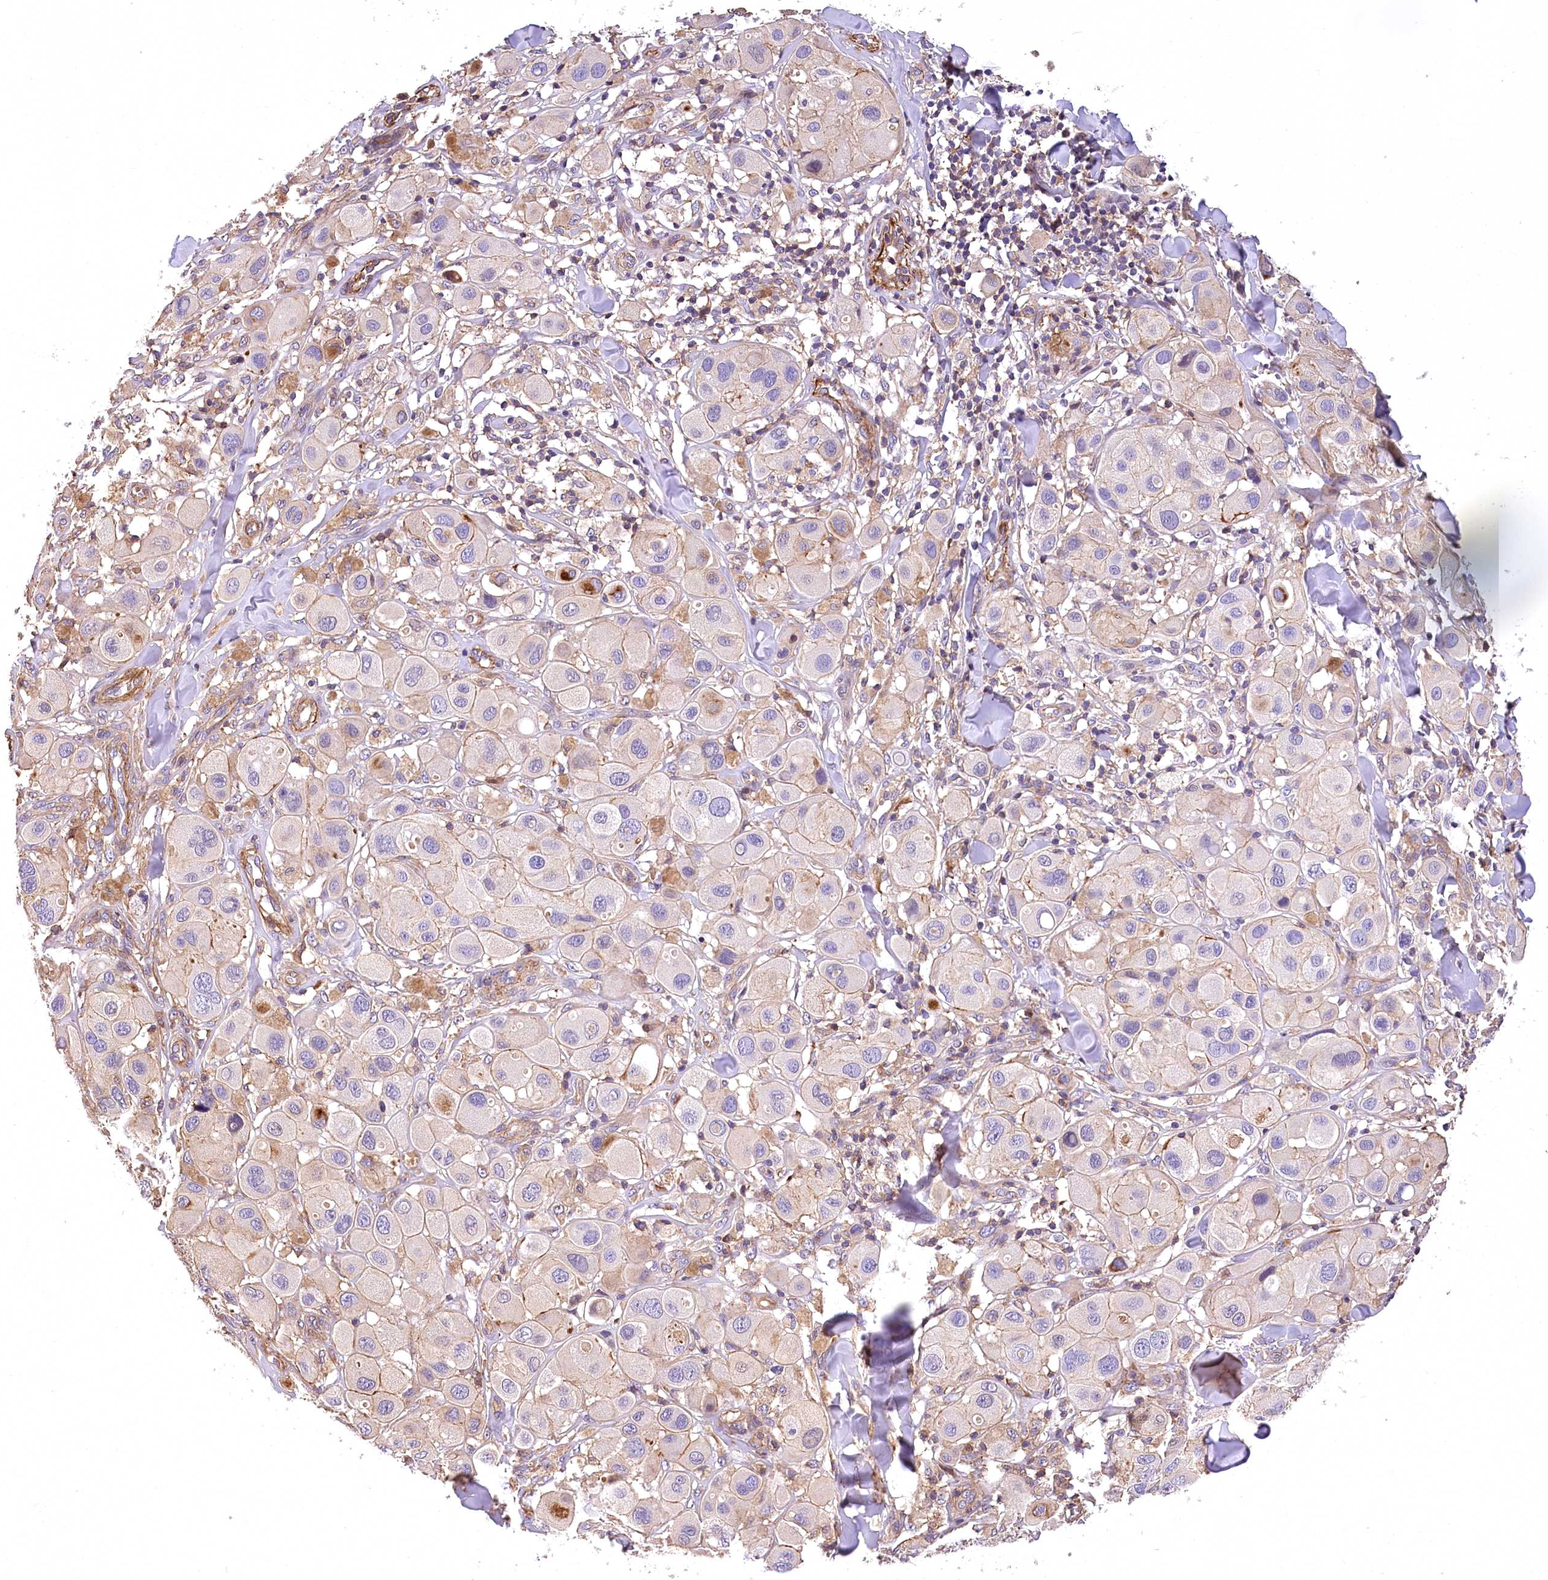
{"staining": {"intensity": "weak", "quantity": "<25%", "location": "cytoplasmic/membranous"}, "tissue": "melanoma", "cell_type": "Tumor cells", "image_type": "cancer", "snomed": [{"axis": "morphology", "description": "Malignant melanoma, Metastatic site"}, {"axis": "topography", "description": "Skin"}], "caption": "This is an immunohistochemistry micrograph of malignant melanoma (metastatic site). There is no staining in tumor cells.", "gene": "DPP3", "patient": {"sex": "male", "age": 41}}